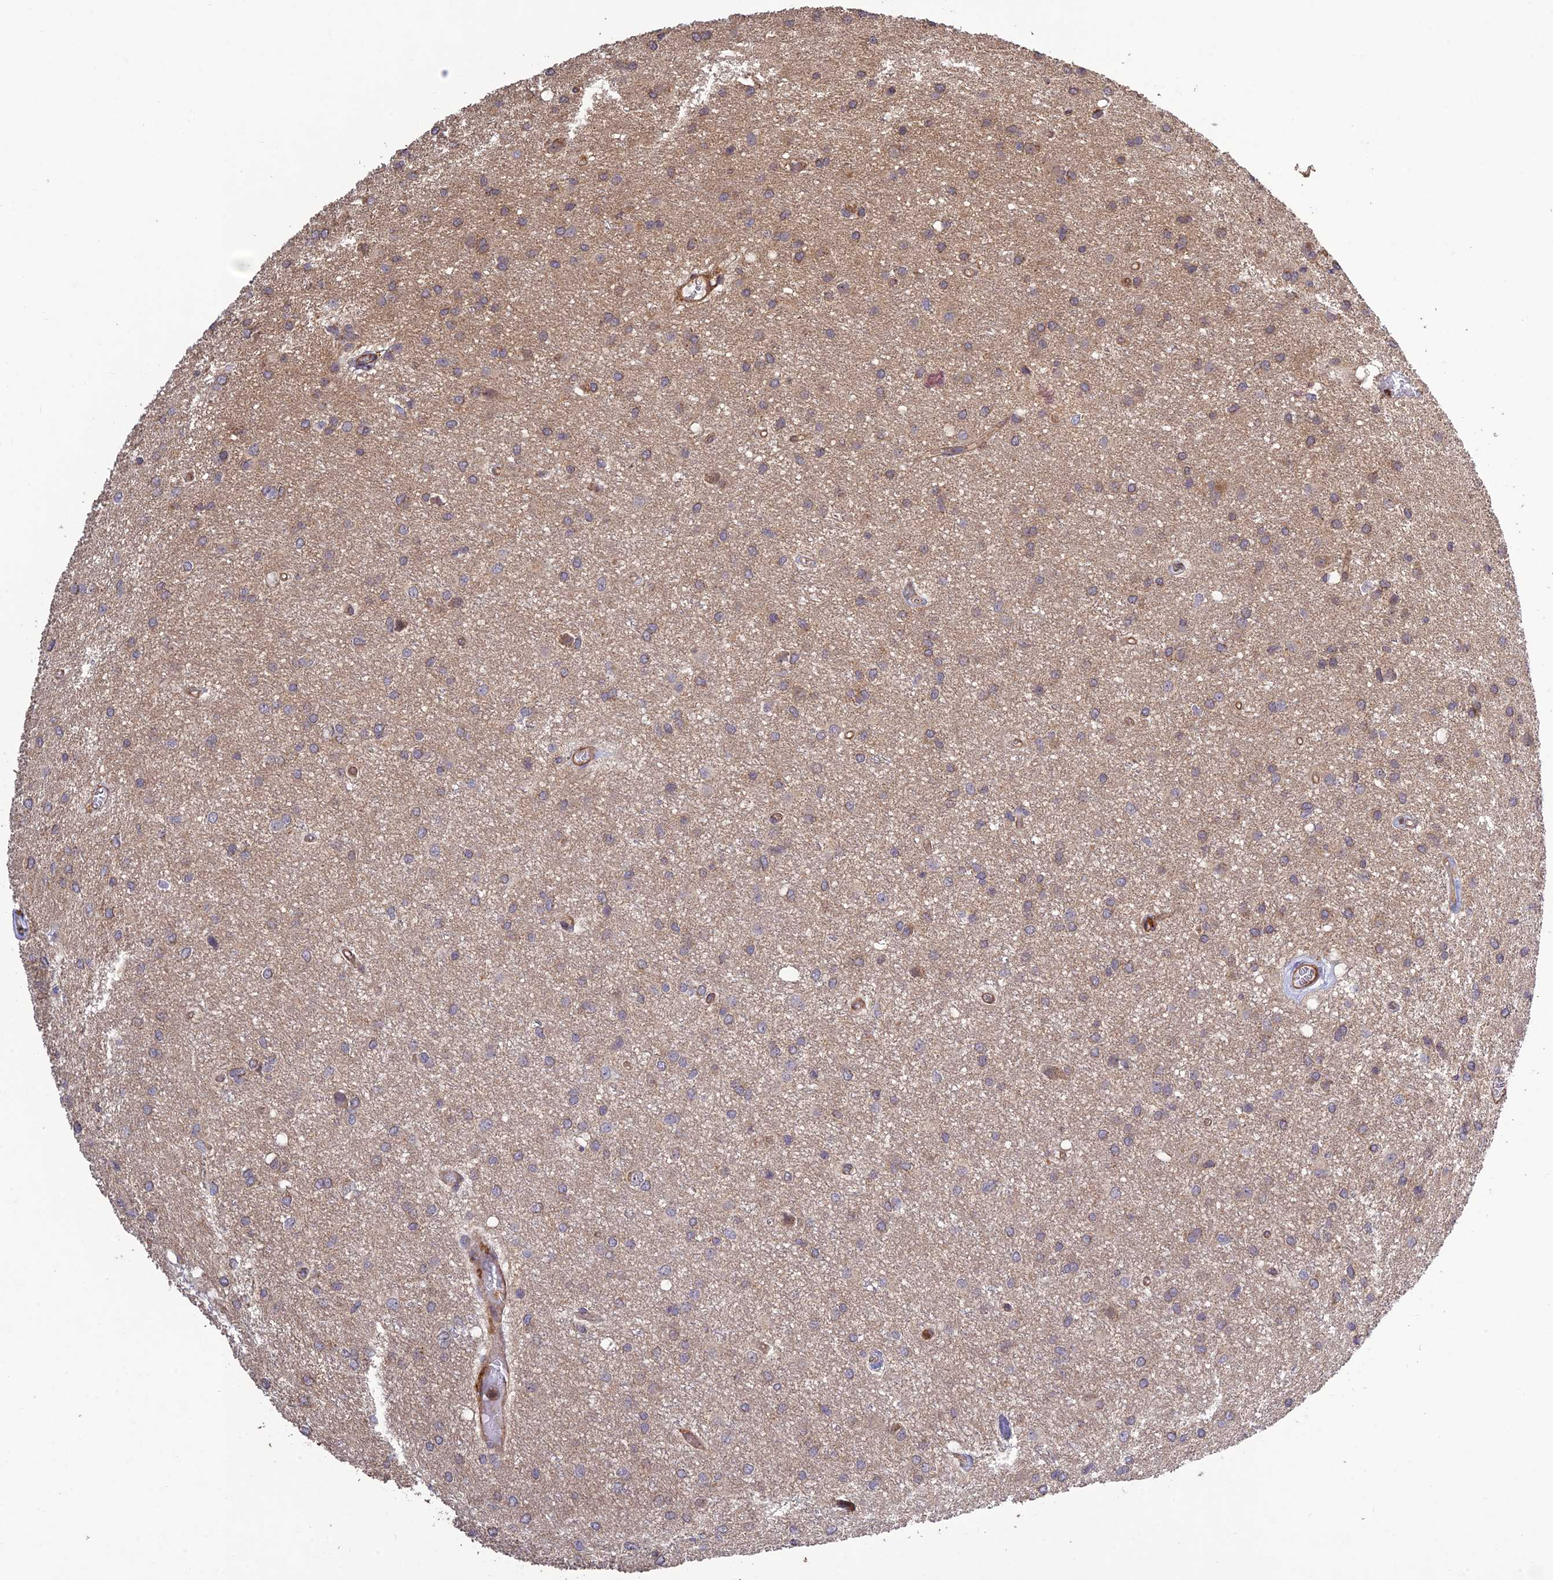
{"staining": {"intensity": "weak", "quantity": "<25%", "location": "cytoplasmic/membranous"}, "tissue": "glioma", "cell_type": "Tumor cells", "image_type": "cancer", "snomed": [{"axis": "morphology", "description": "Glioma, malignant, High grade"}, {"axis": "topography", "description": "Brain"}], "caption": "IHC image of malignant high-grade glioma stained for a protein (brown), which demonstrates no expression in tumor cells. Brightfield microscopy of immunohistochemistry (IHC) stained with DAB (3,3'-diaminobenzidine) (brown) and hematoxylin (blue), captured at high magnification.", "gene": "TMEM131L", "patient": {"sex": "female", "age": 50}}